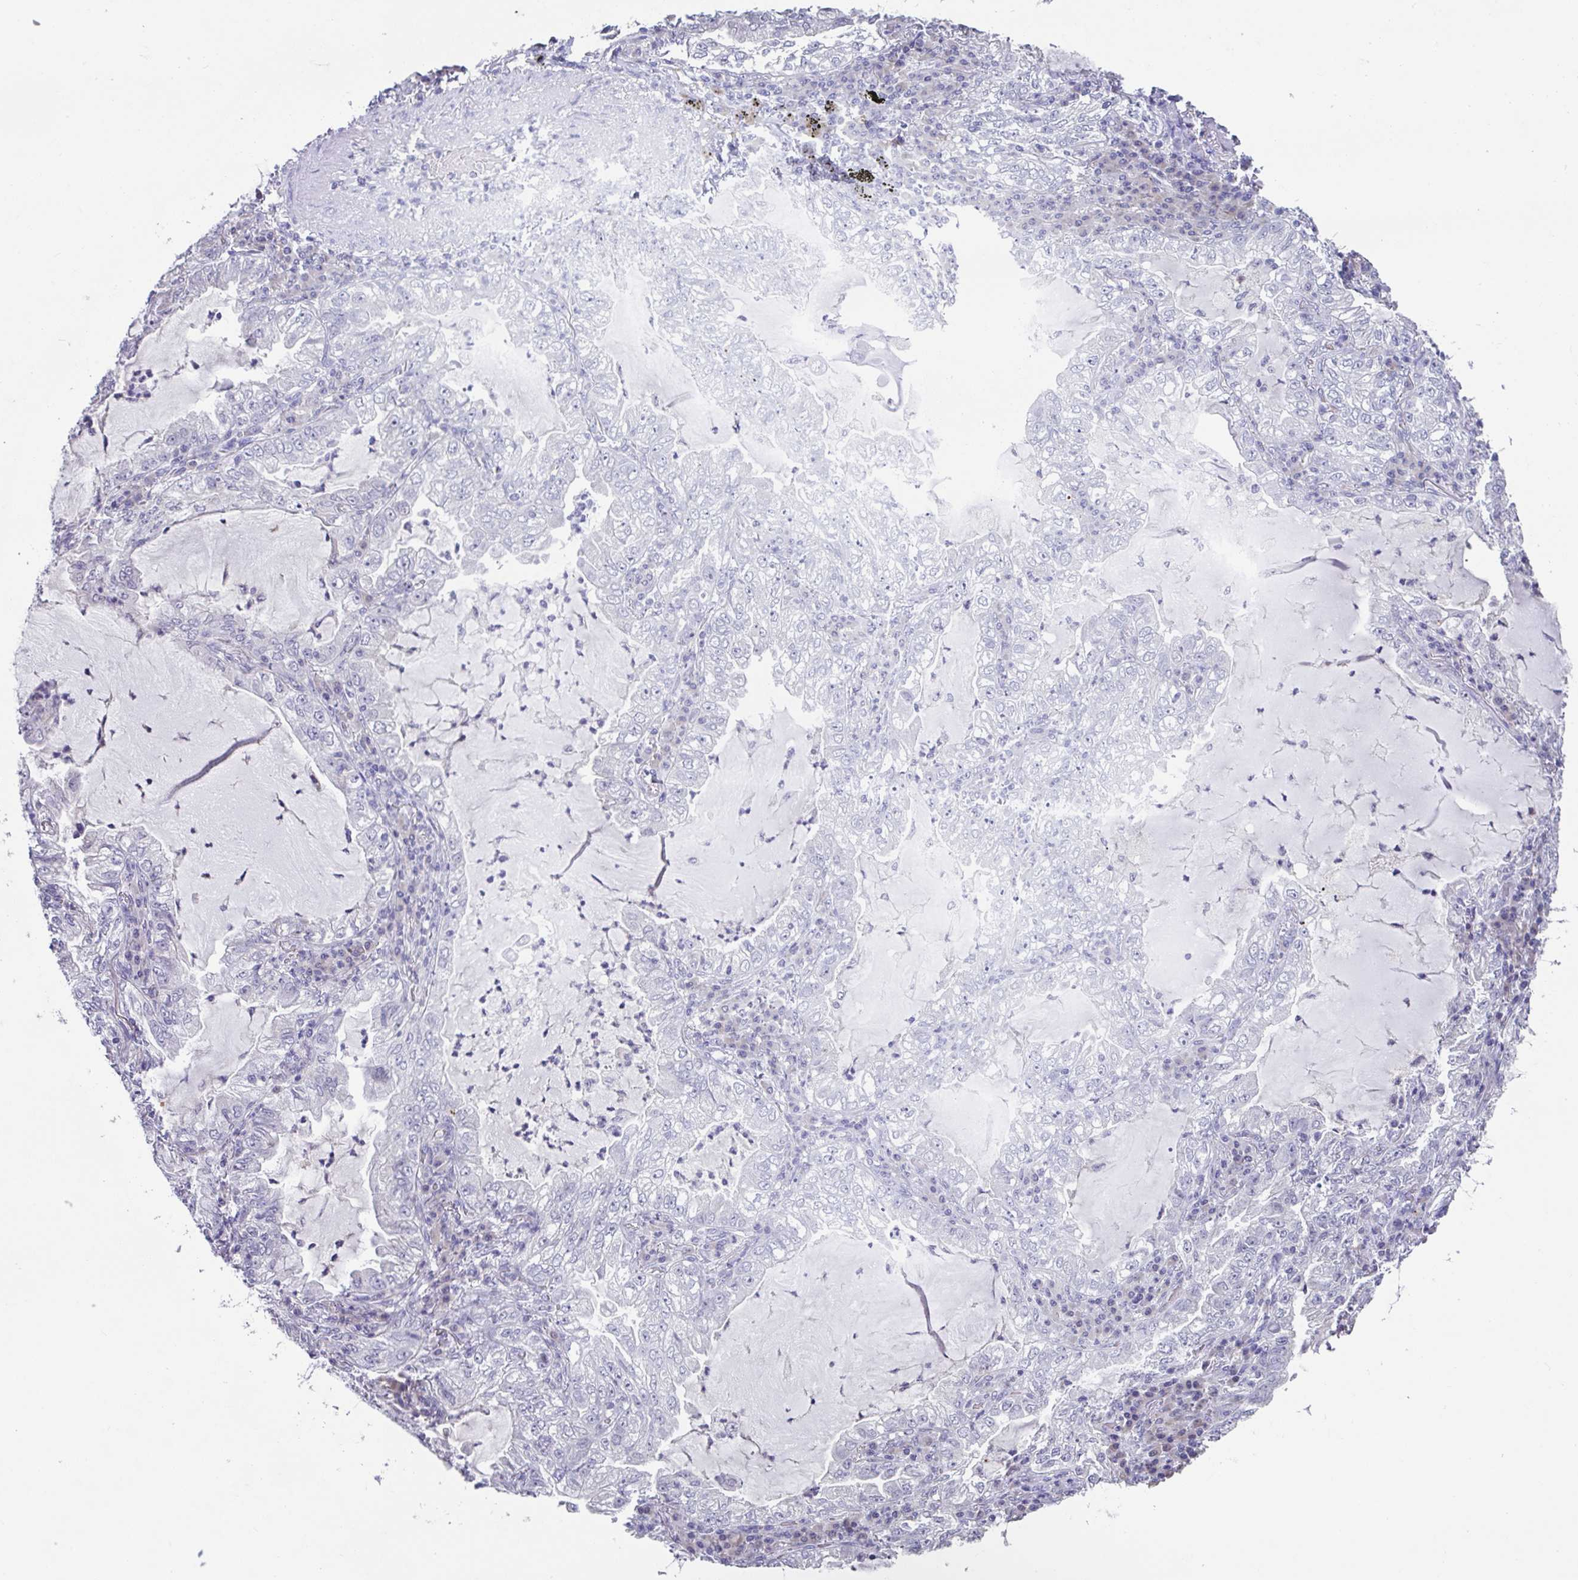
{"staining": {"intensity": "negative", "quantity": "none", "location": "none"}, "tissue": "lung cancer", "cell_type": "Tumor cells", "image_type": "cancer", "snomed": [{"axis": "morphology", "description": "Adenocarcinoma, NOS"}, {"axis": "topography", "description": "Lung"}], "caption": "Human lung cancer (adenocarcinoma) stained for a protein using immunohistochemistry (IHC) shows no staining in tumor cells.", "gene": "GLTPD2", "patient": {"sex": "female", "age": 73}}